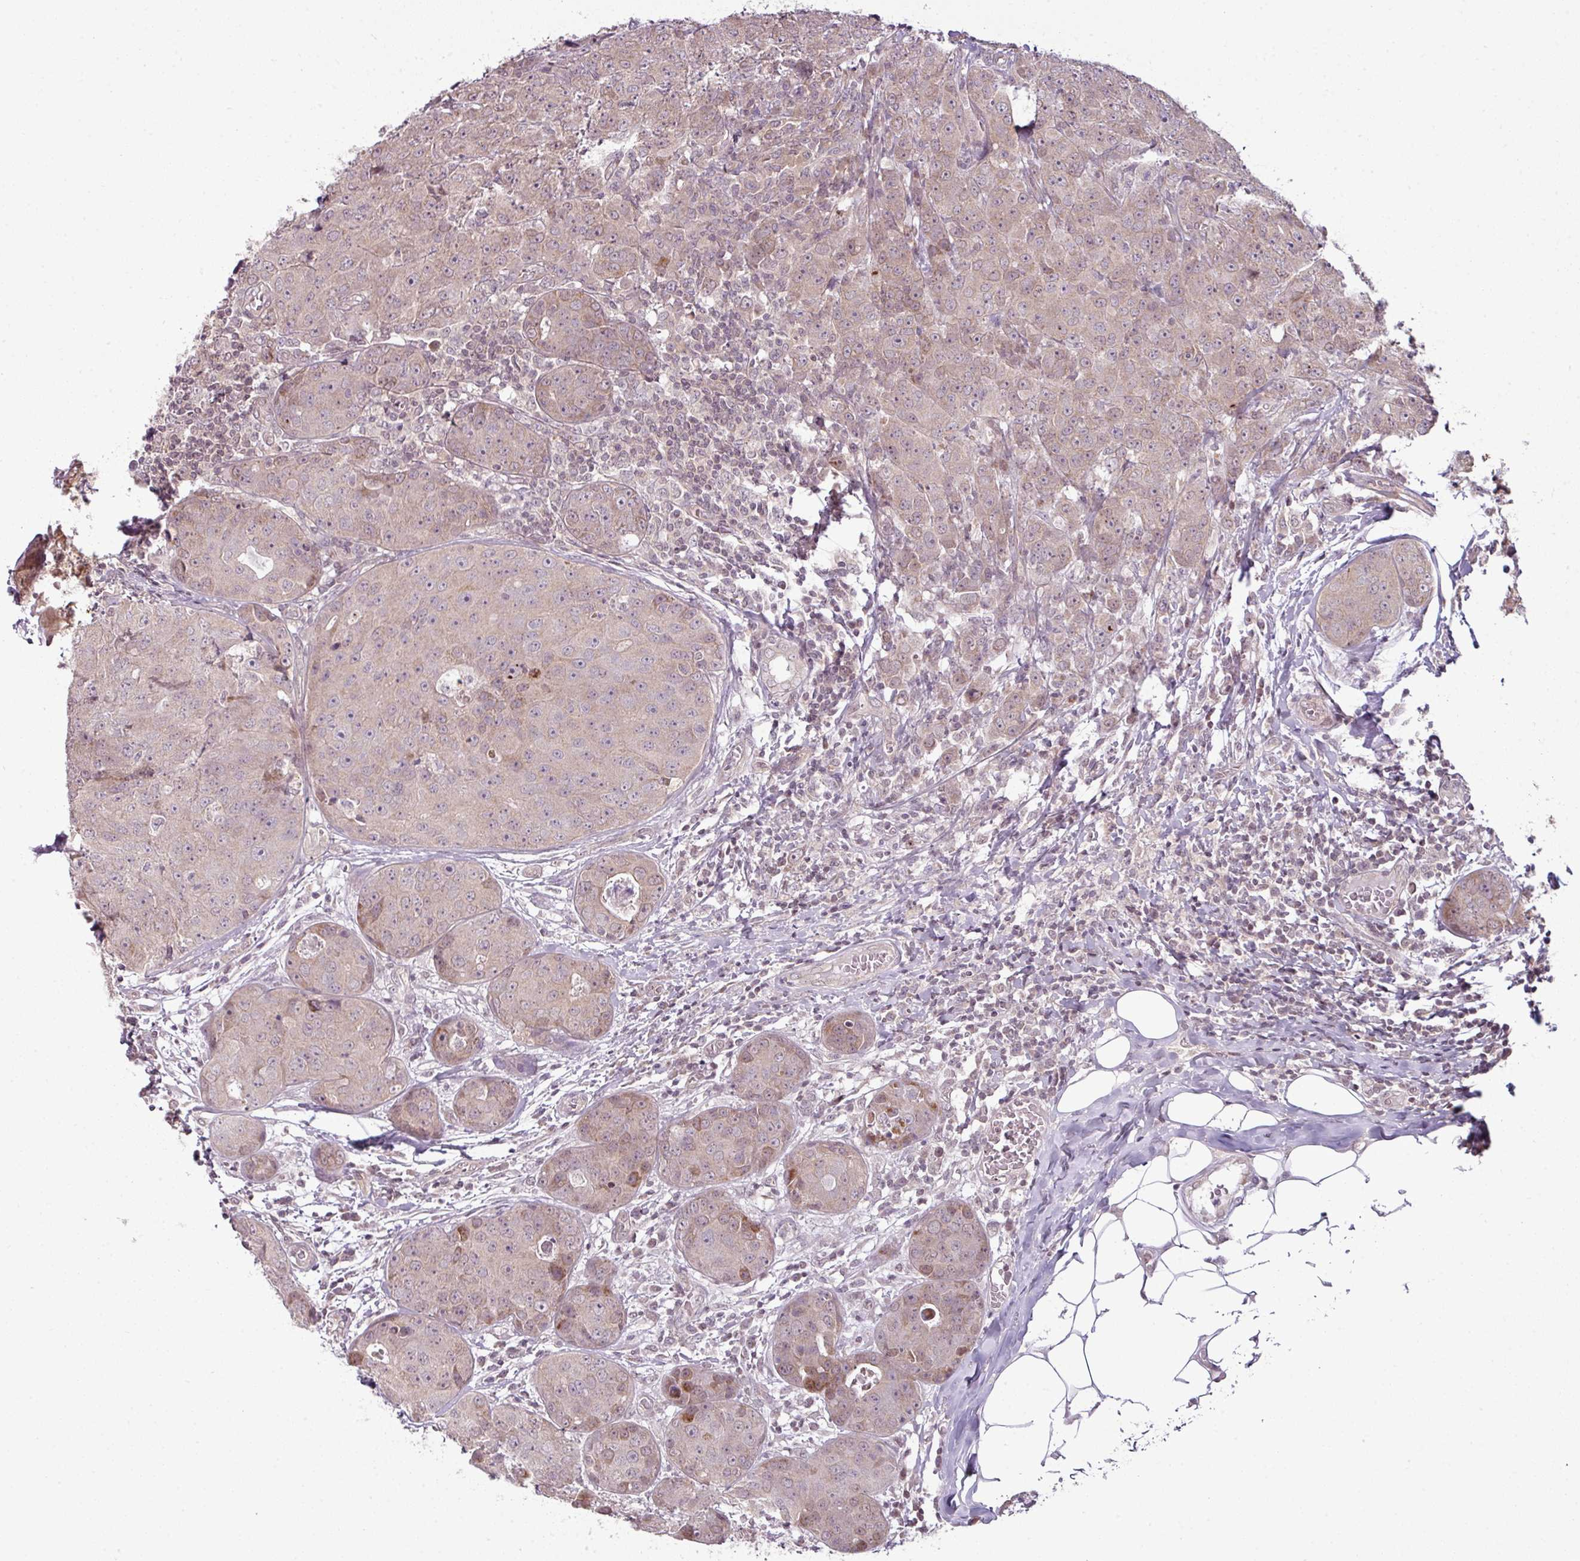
{"staining": {"intensity": "weak", "quantity": ">75%", "location": "cytoplasmic/membranous"}, "tissue": "breast cancer", "cell_type": "Tumor cells", "image_type": "cancer", "snomed": [{"axis": "morphology", "description": "Duct carcinoma"}, {"axis": "topography", "description": "Breast"}], "caption": "Weak cytoplasmic/membranous protein positivity is appreciated in about >75% of tumor cells in breast infiltrating ductal carcinoma. (IHC, brightfield microscopy, high magnification).", "gene": "DERPC", "patient": {"sex": "female", "age": 43}}